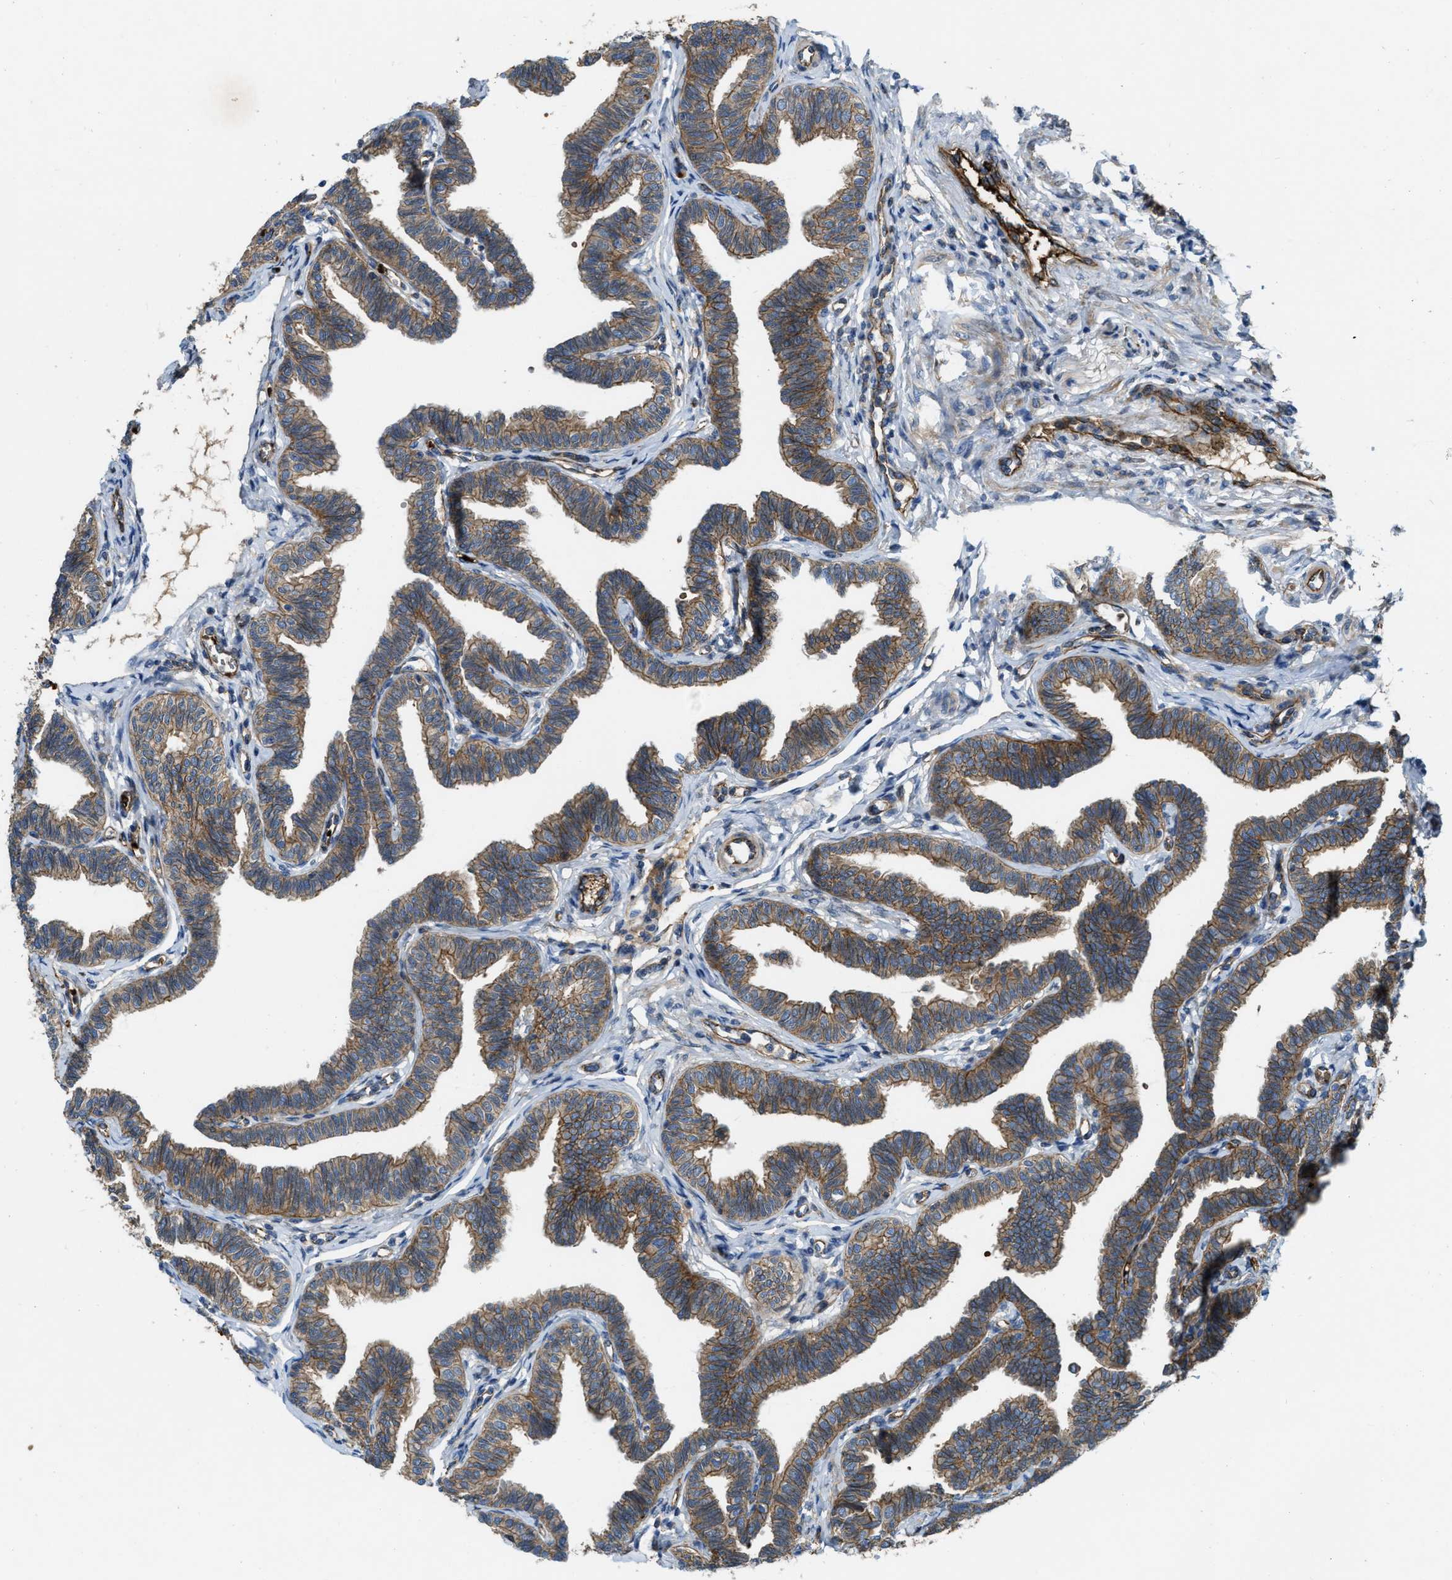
{"staining": {"intensity": "strong", "quantity": ">75%", "location": "cytoplasmic/membranous"}, "tissue": "fallopian tube", "cell_type": "Glandular cells", "image_type": "normal", "snomed": [{"axis": "morphology", "description": "Normal tissue, NOS"}, {"axis": "topography", "description": "Fallopian tube"}, {"axis": "topography", "description": "Ovary"}], "caption": "Immunohistochemistry of benign fallopian tube displays high levels of strong cytoplasmic/membranous staining in about >75% of glandular cells.", "gene": "ERC1", "patient": {"sex": "female", "age": 23}}